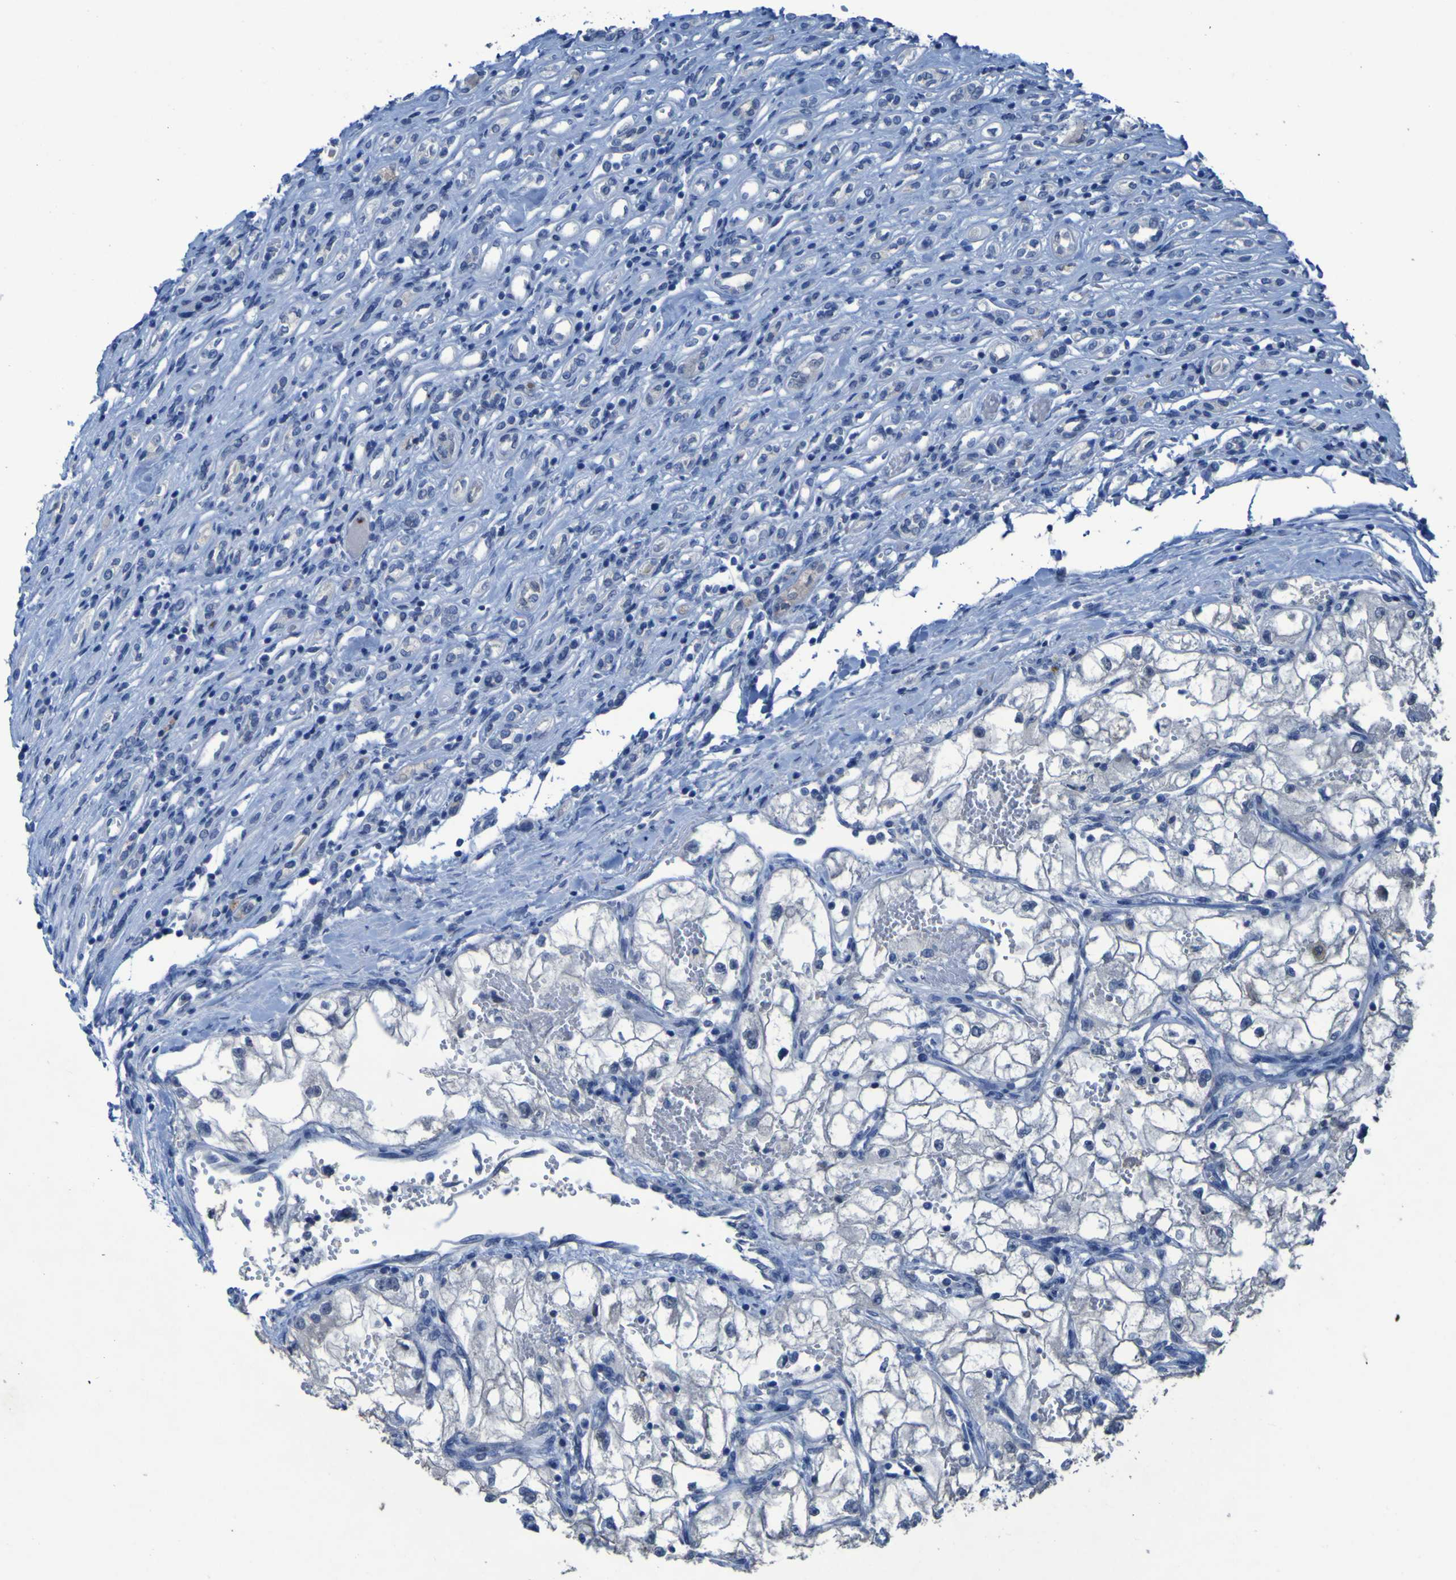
{"staining": {"intensity": "weak", "quantity": "<25%", "location": "cytoplasmic/membranous"}, "tissue": "renal cancer", "cell_type": "Tumor cells", "image_type": "cancer", "snomed": [{"axis": "morphology", "description": "Adenocarcinoma, NOS"}, {"axis": "topography", "description": "Kidney"}], "caption": "Tumor cells show no significant expression in adenocarcinoma (renal). Nuclei are stained in blue.", "gene": "CLDN18", "patient": {"sex": "female", "age": 70}}